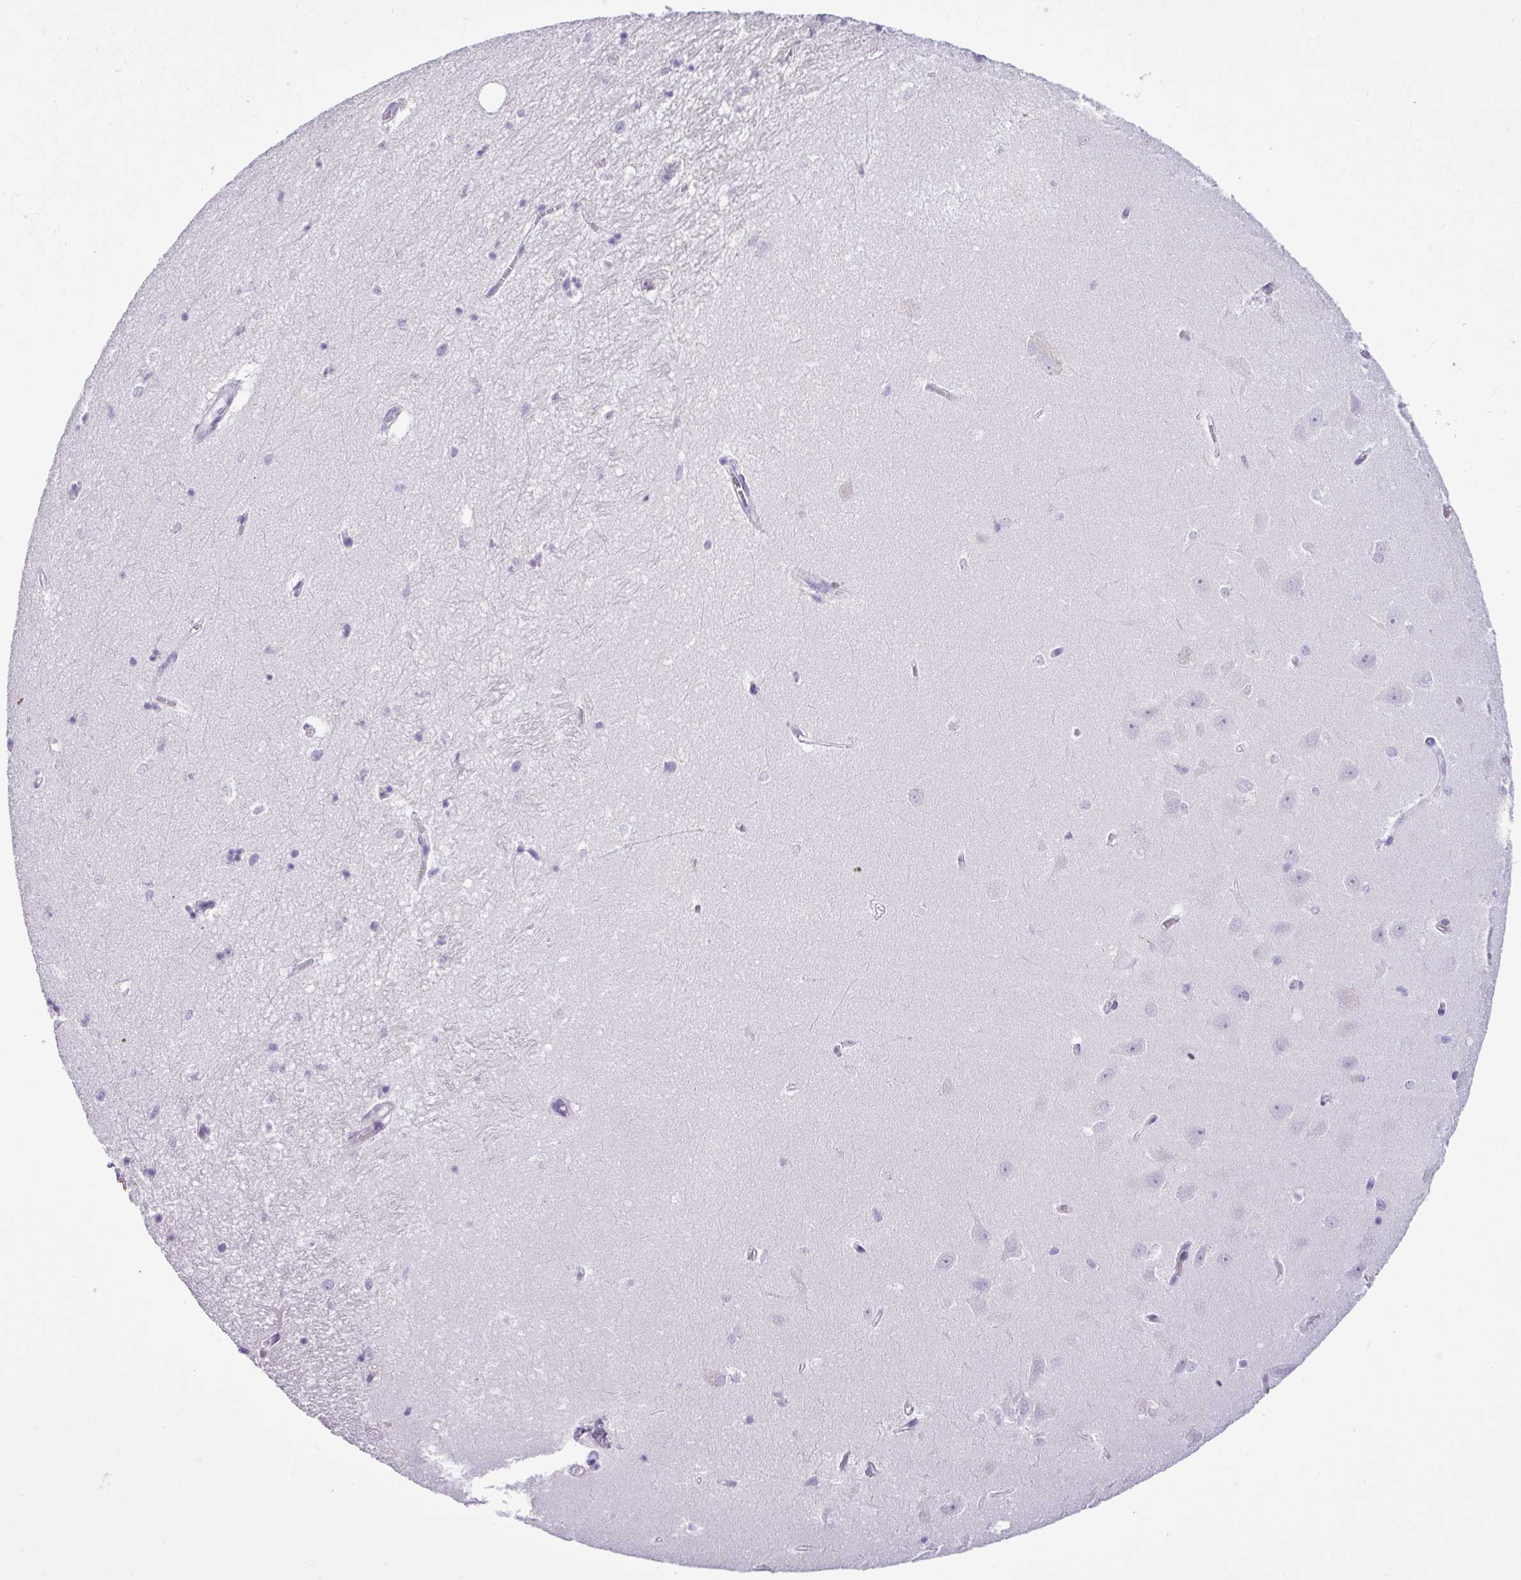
{"staining": {"intensity": "negative", "quantity": "none", "location": "none"}, "tissue": "hippocampus", "cell_type": "Glial cells", "image_type": "normal", "snomed": [{"axis": "morphology", "description": "Normal tissue, NOS"}, {"axis": "topography", "description": "Hippocampus"}], "caption": "Immunohistochemistry (IHC) micrograph of normal hippocampus: hippocampus stained with DAB displays no significant protein expression in glial cells. Nuclei are stained in blue.", "gene": "ZSCAN5A", "patient": {"sex": "female", "age": 64}}